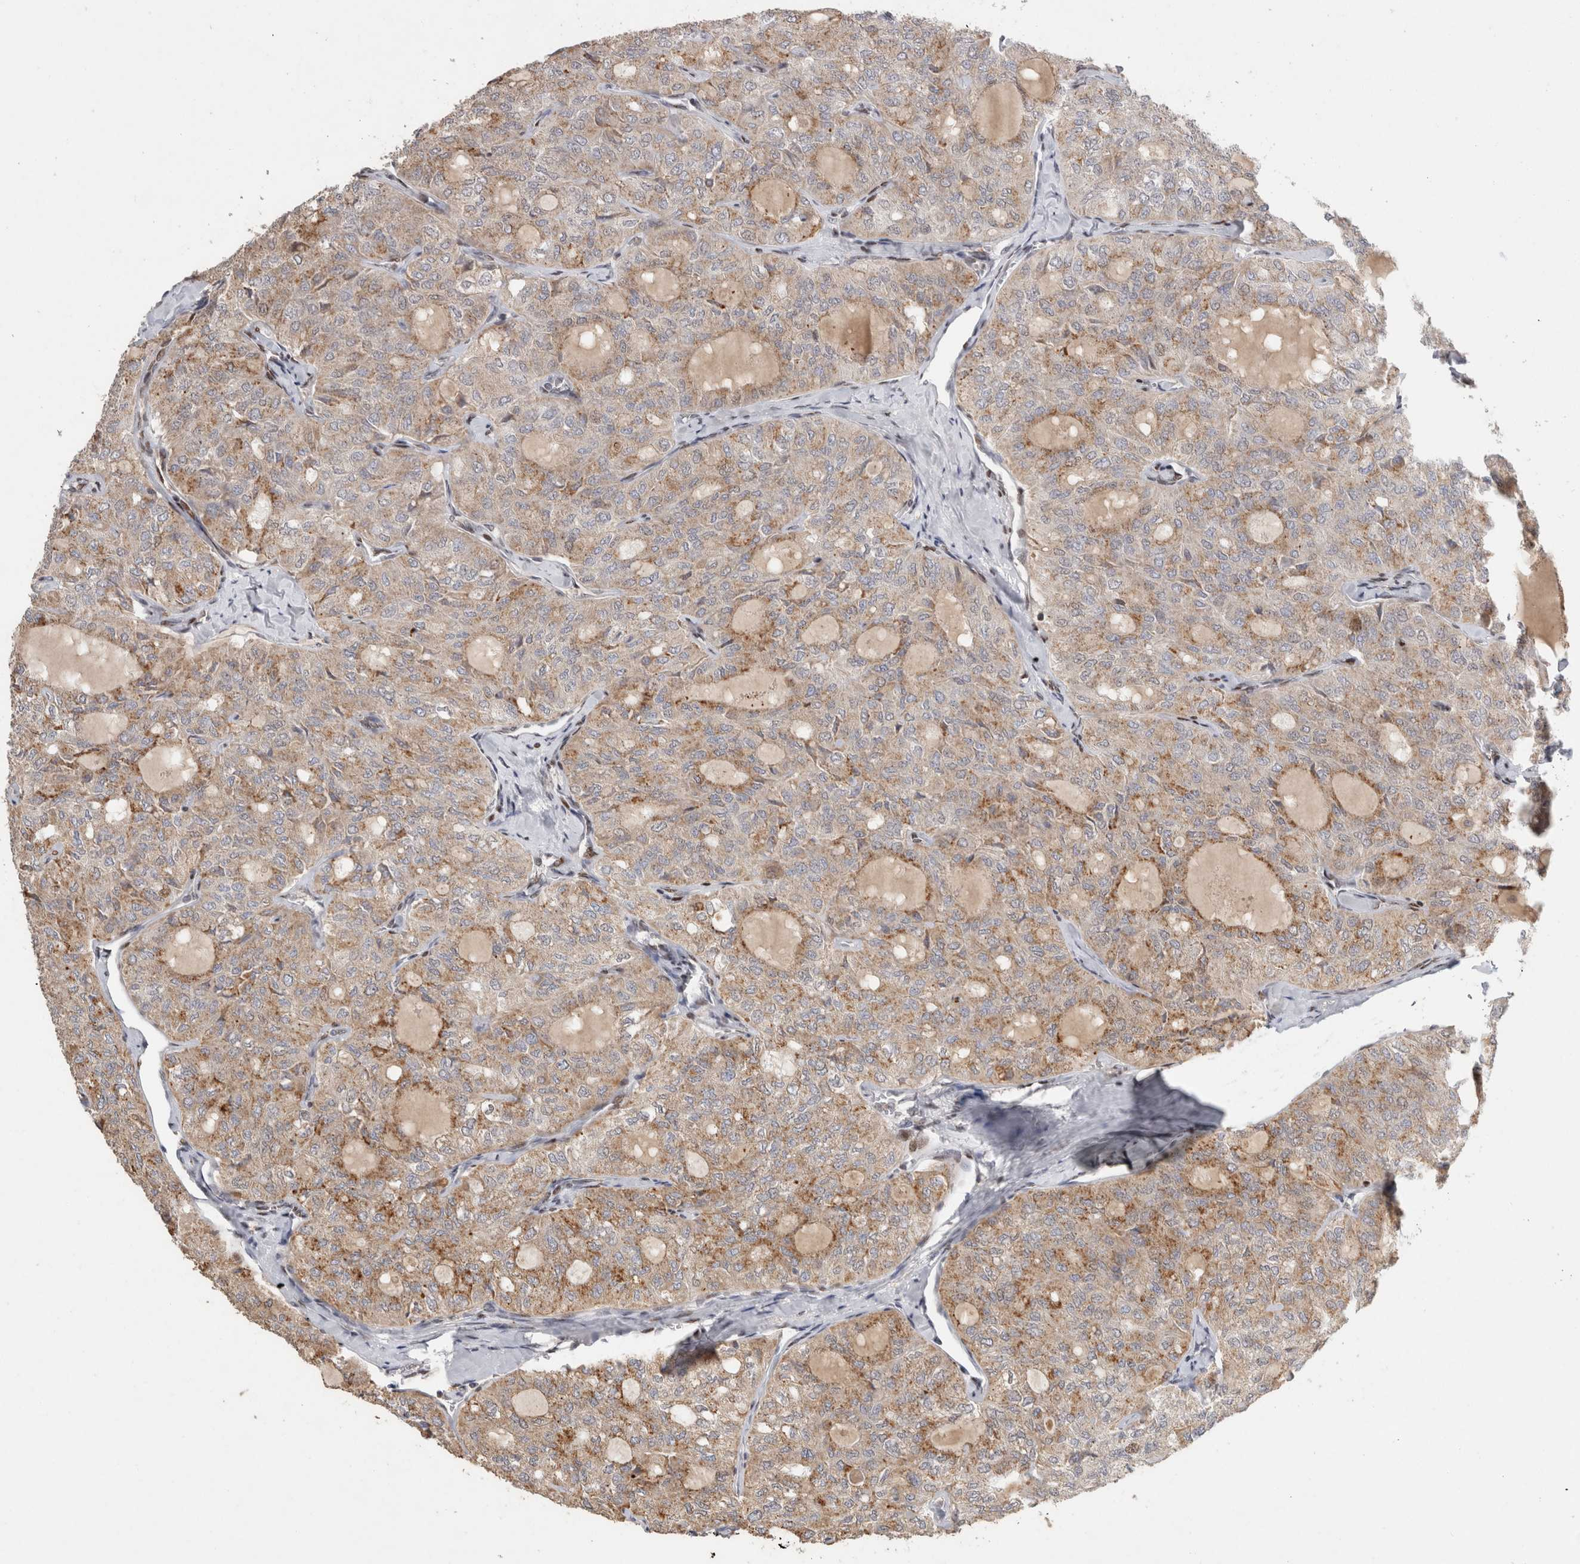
{"staining": {"intensity": "weak", "quantity": "25%-75%", "location": "cytoplasmic/membranous"}, "tissue": "thyroid cancer", "cell_type": "Tumor cells", "image_type": "cancer", "snomed": [{"axis": "morphology", "description": "Follicular adenoma carcinoma, NOS"}, {"axis": "topography", "description": "Thyroid gland"}], "caption": "Thyroid cancer (follicular adenoma carcinoma) stained for a protein displays weak cytoplasmic/membranous positivity in tumor cells.", "gene": "C8orf58", "patient": {"sex": "male", "age": 75}}